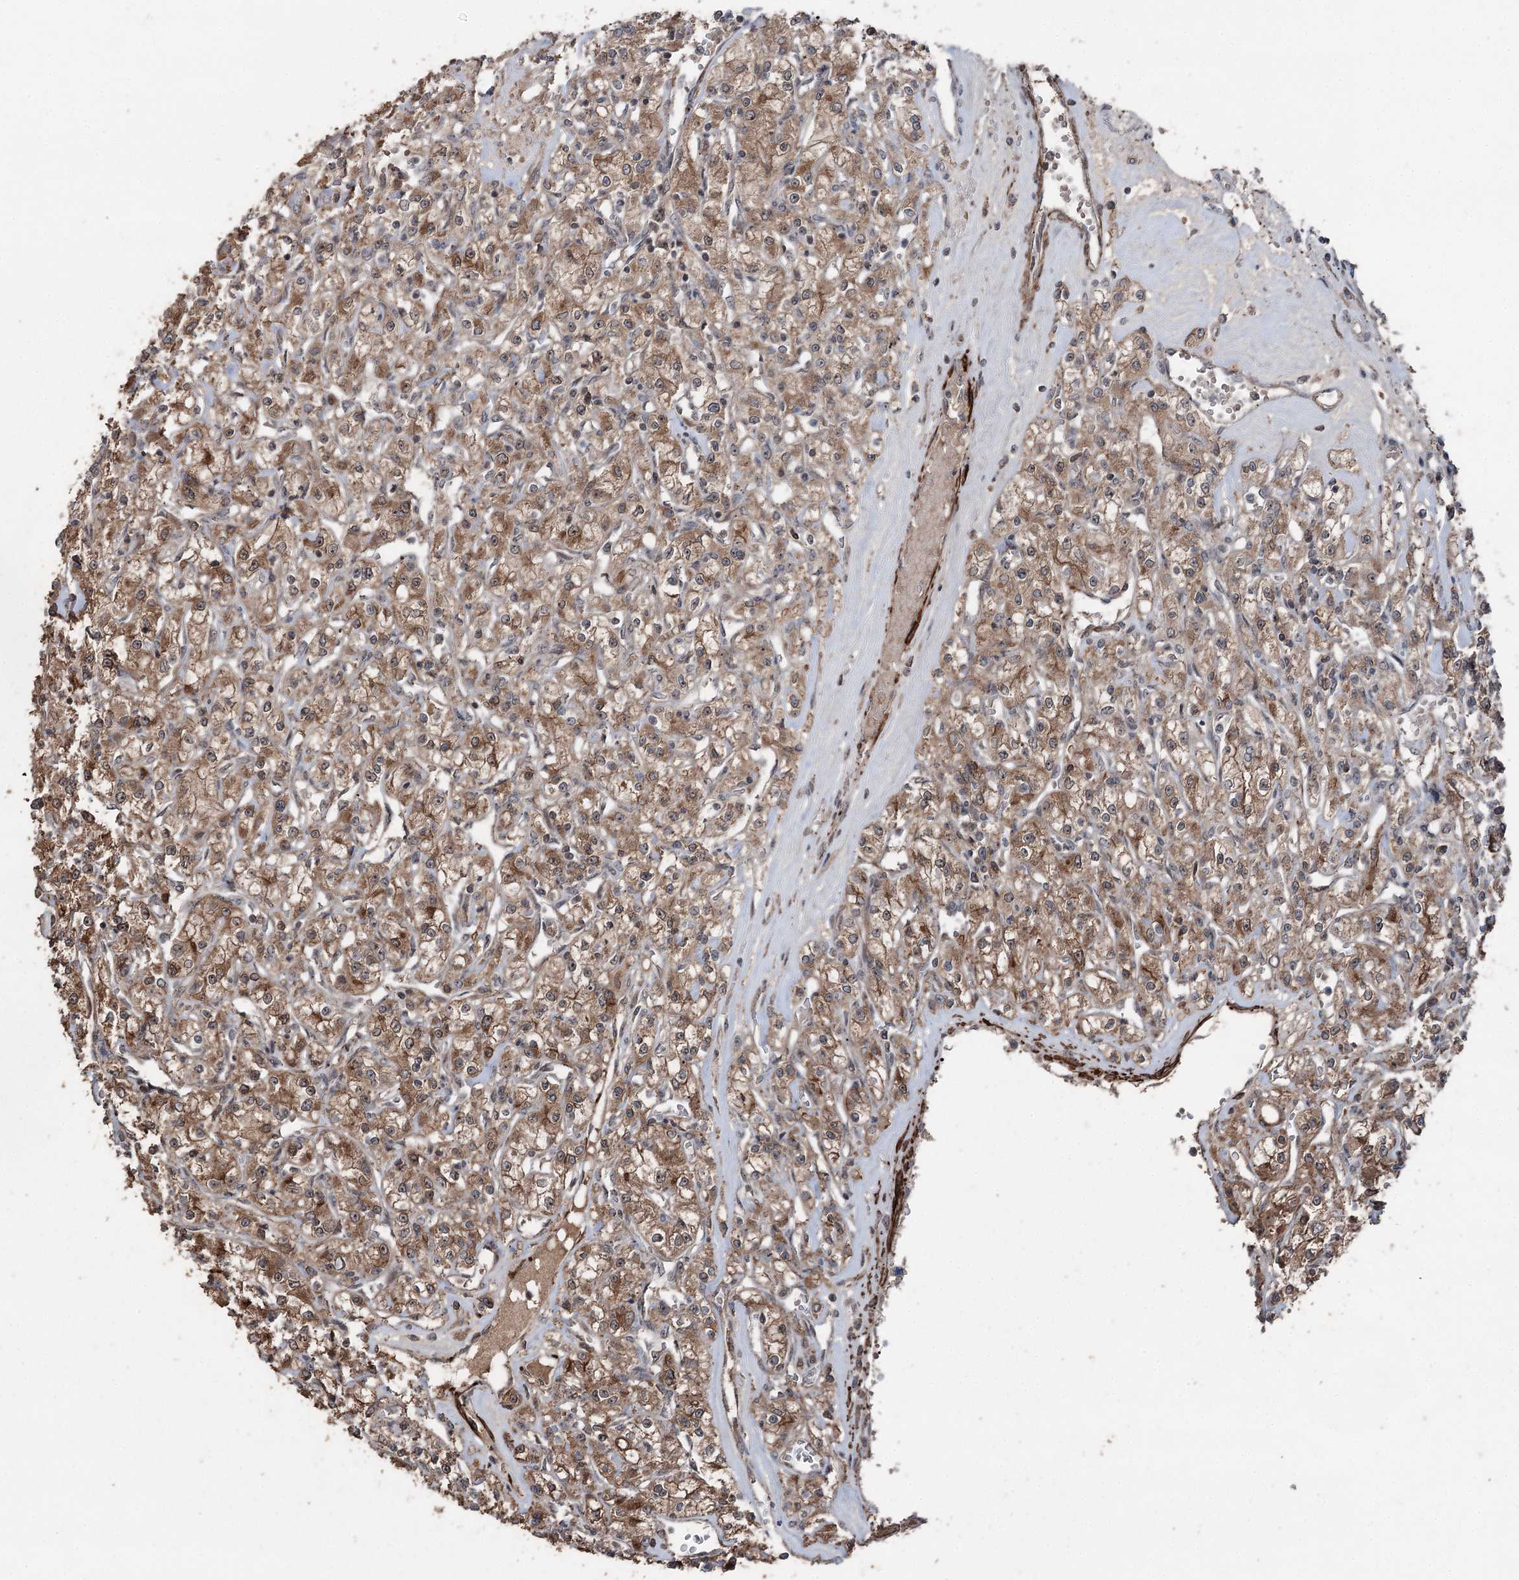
{"staining": {"intensity": "moderate", "quantity": ">75%", "location": "cytoplasmic/membranous"}, "tissue": "renal cancer", "cell_type": "Tumor cells", "image_type": "cancer", "snomed": [{"axis": "morphology", "description": "Adenocarcinoma, NOS"}, {"axis": "topography", "description": "Kidney"}], "caption": "Protein analysis of renal cancer tissue reveals moderate cytoplasmic/membranous positivity in approximately >75% of tumor cells.", "gene": "CCDC82", "patient": {"sex": "female", "age": 59}}